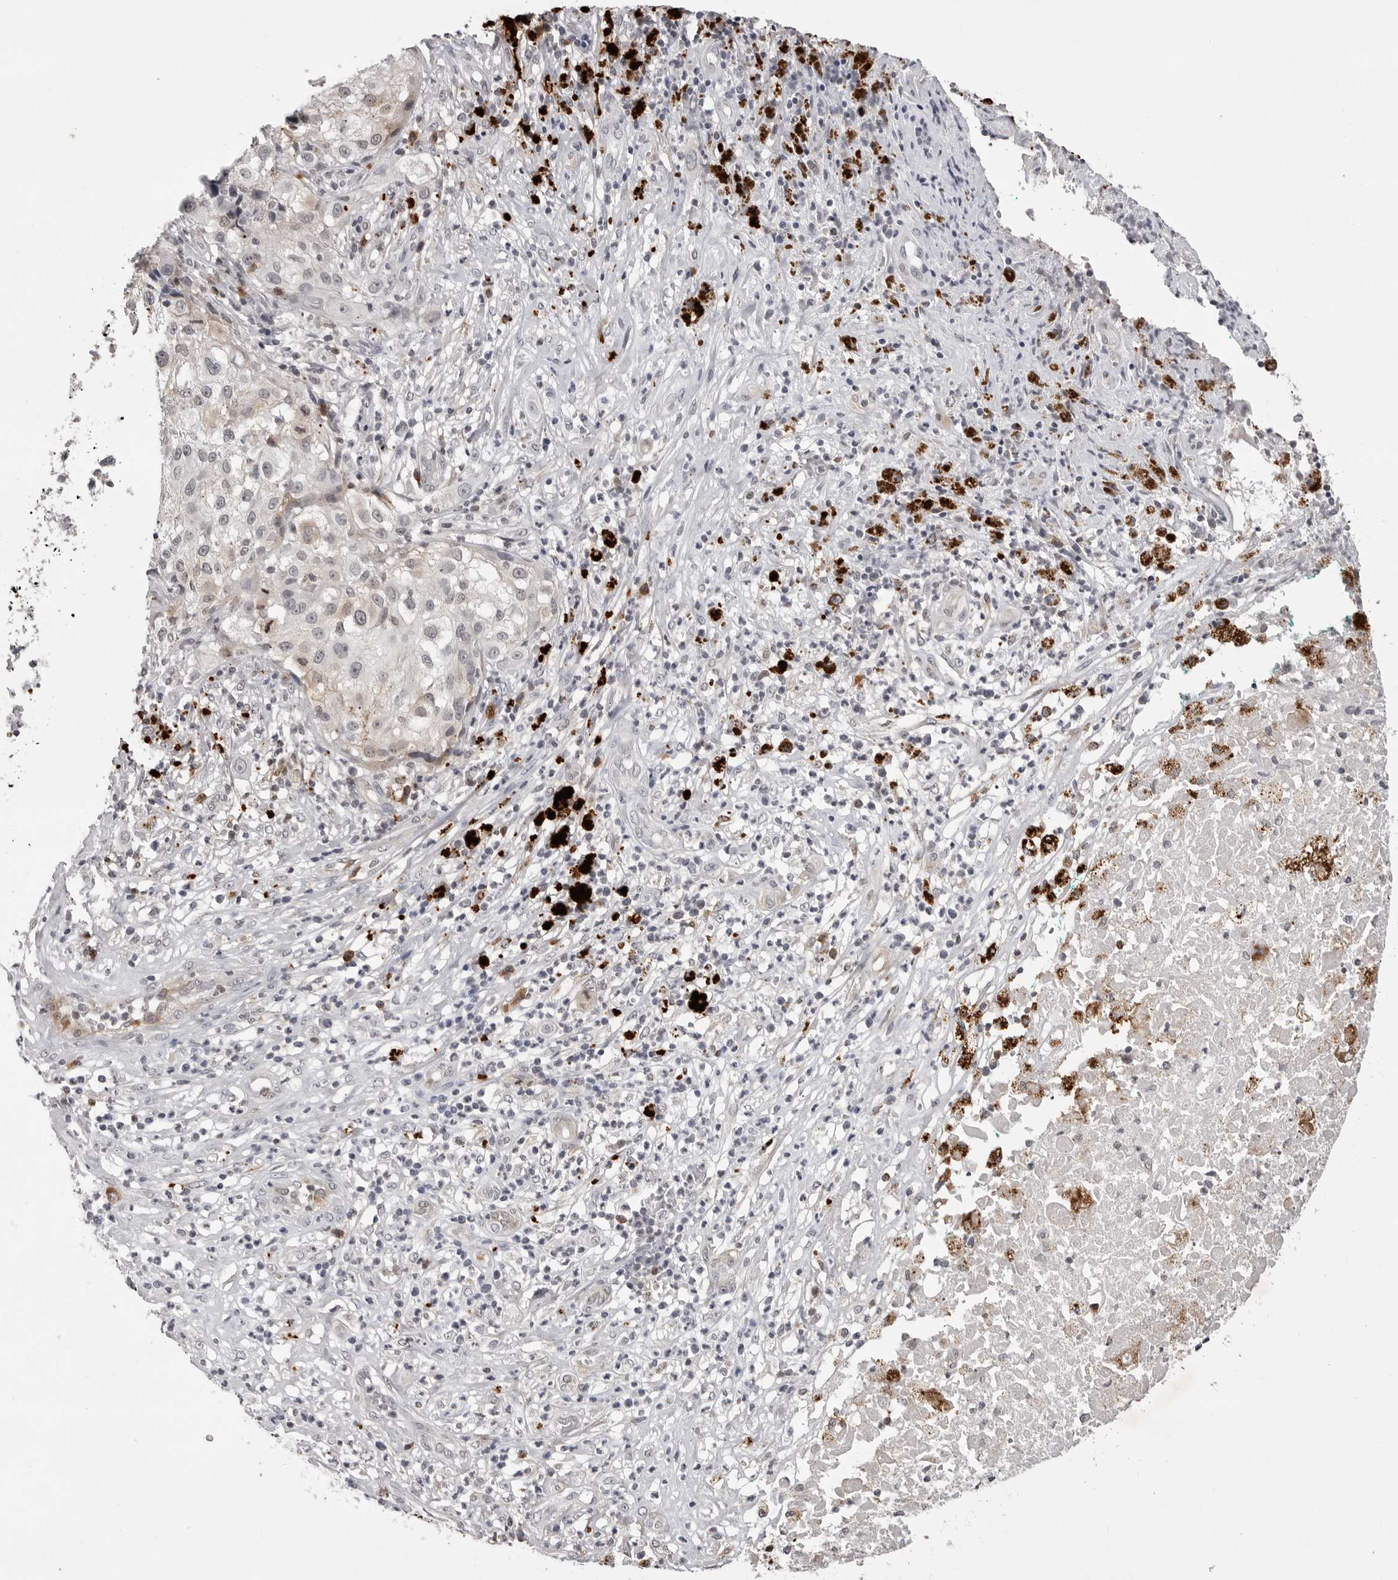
{"staining": {"intensity": "weak", "quantity": "<25%", "location": "cytoplasmic/membranous"}, "tissue": "melanoma", "cell_type": "Tumor cells", "image_type": "cancer", "snomed": [{"axis": "morphology", "description": "Necrosis, NOS"}, {"axis": "morphology", "description": "Malignant melanoma, NOS"}, {"axis": "topography", "description": "Skin"}], "caption": "High magnification brightfield microscopy of malignant melanoma stained with DAB (3,3'-diaminobenzidine) (brown) and counterstained with hematoxylin (blue): tumor cells show no significant staining. The staining is performed using DAB (3,3'-diaminobenzidine) brown chromogen with nuclei counter-stained in using hematoxylin.", "gene": "RRM1", "patient": {"sex": "female", "age": 87}}